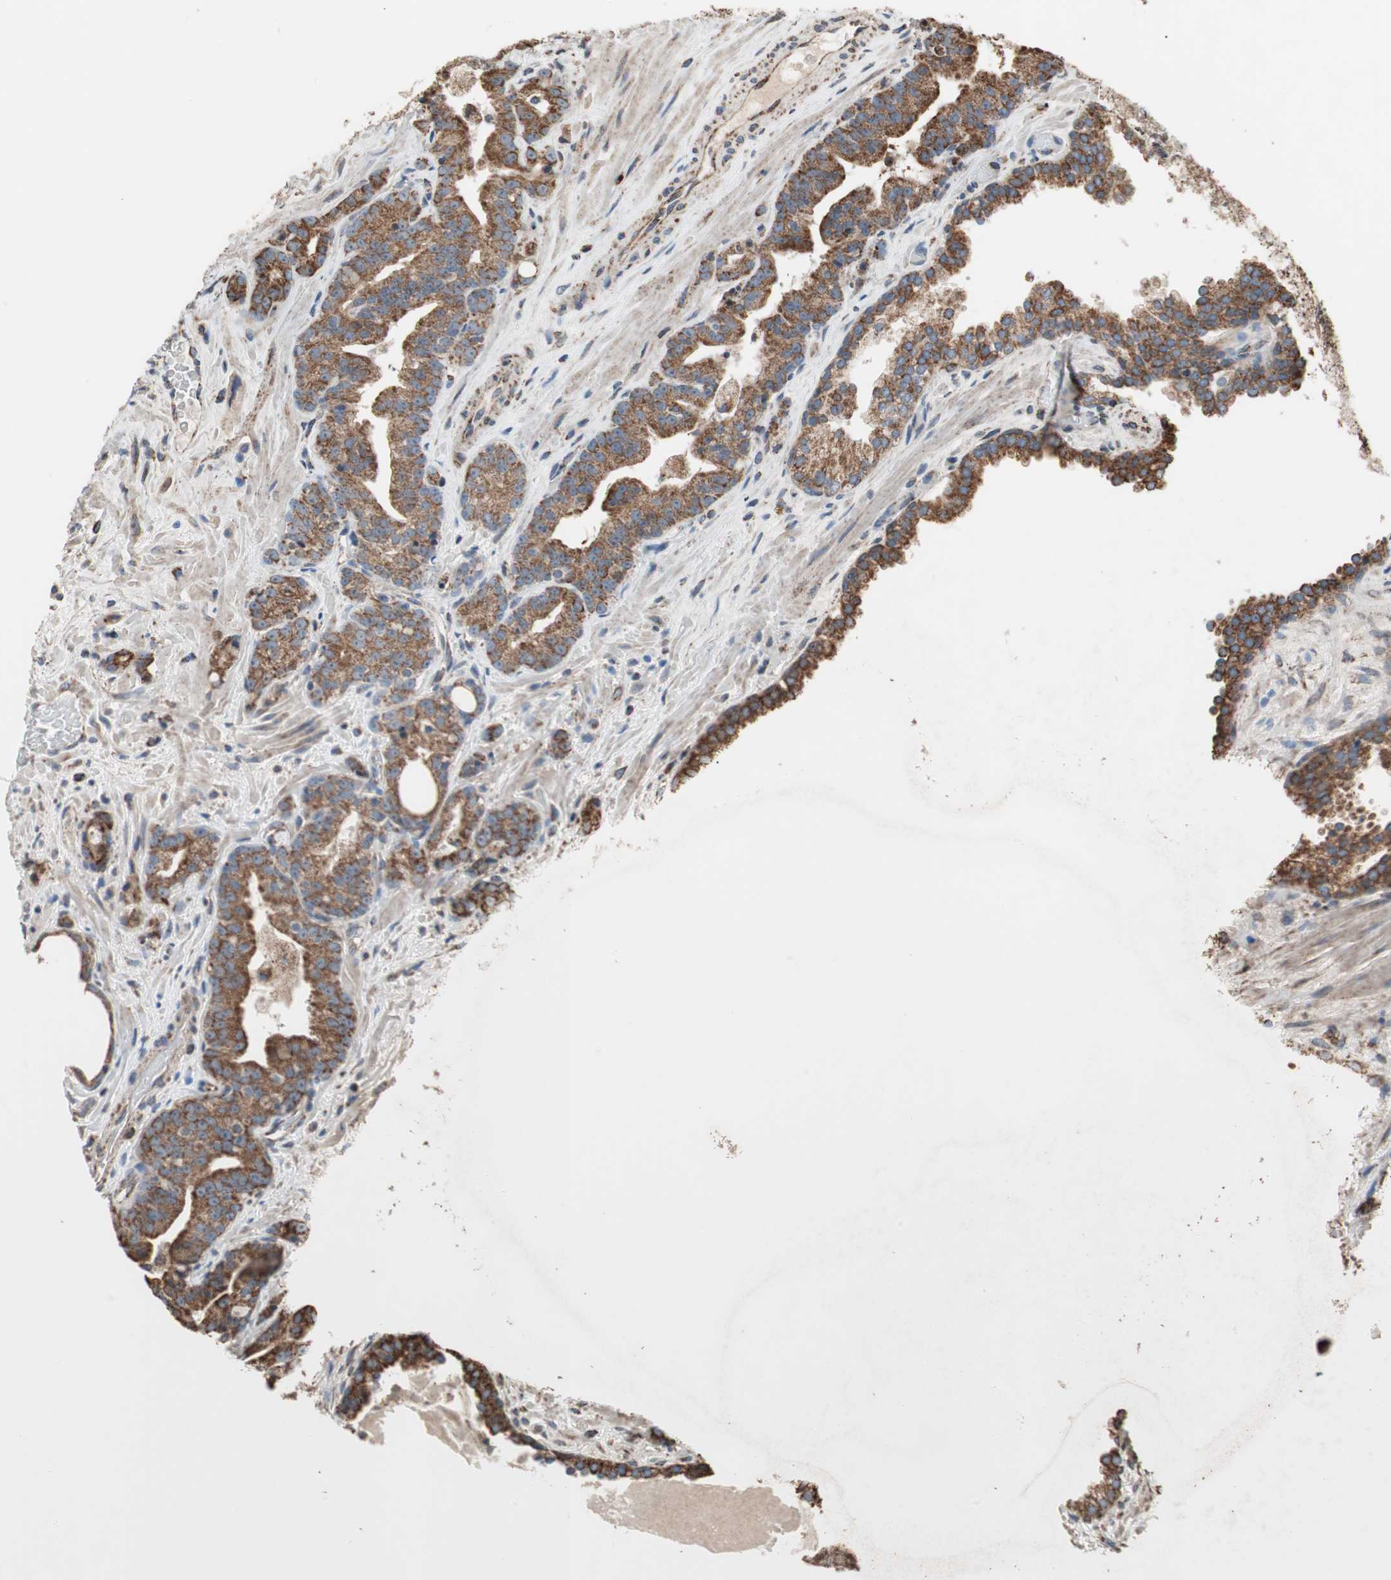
{"staining": {"intensity": "strong", "quantity": ">75%", "location": "cytoplasmic/membranous"}, "tissue": "prostate cancer", "cell_type": "Tumor cells", "image_type": "cancer", "snomed": [{"axis": "morphology", "description": "Adenocarcinoma, Low grade"}, {"axis": "topography", "description": "Prostate"}], "caption": "Immunohistochemical staining of human prostate low-grade adenocarcinoma exhibits high levels of strong cytoplasmic/membranous protein expression in about >75% of tumor cells.", "gene": "PCSK4", "patient": {"sex": "male", "age": 63}}